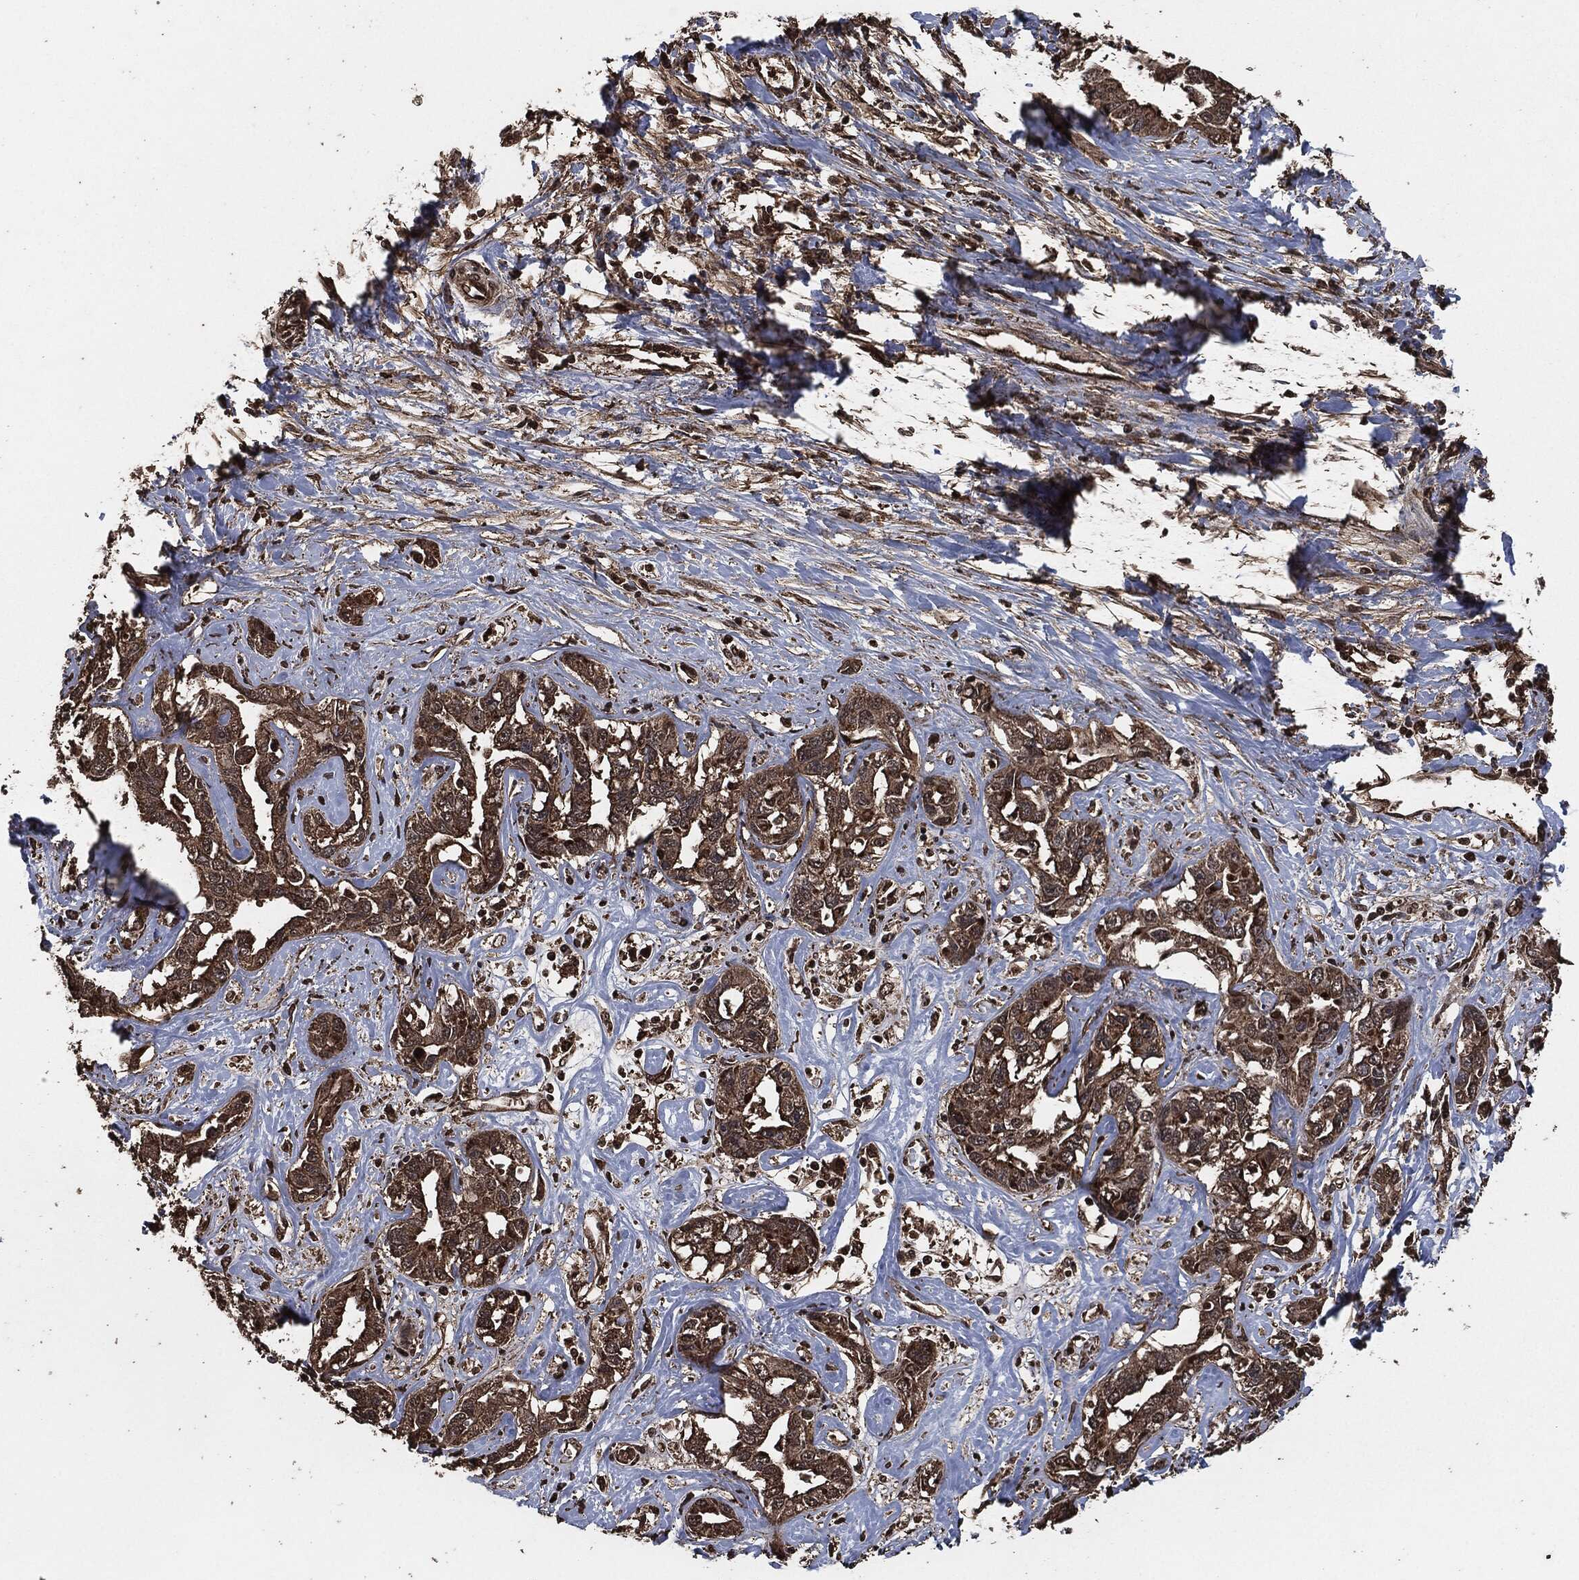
{"staining": {"intensity": "moderate", "quantity": "25%-75%", "location": "cytoplasmic/membranous"}, "tissue": "liver cancer", "cell_type": "Tumor cells", "image_type": "cancer", "snomed": [{"axis": "morphology", "description": "Cholangiocarcinoma"}, {"axis": "topography", "description": "Liver"}], "caption": "Immunohistochemistry (IHC) micrograph of neoplastic tissue: human liver cholangiocarcinoma stained using immunohistochemistry displays medium levels of moderate protein expression localized specifically in the cytoplasmic/membranous of tumor cells, appearing as a cytoplasmic/membranous brown color.", "gene": "EGFR", "patient": {"sex": "male", "age": 59}}